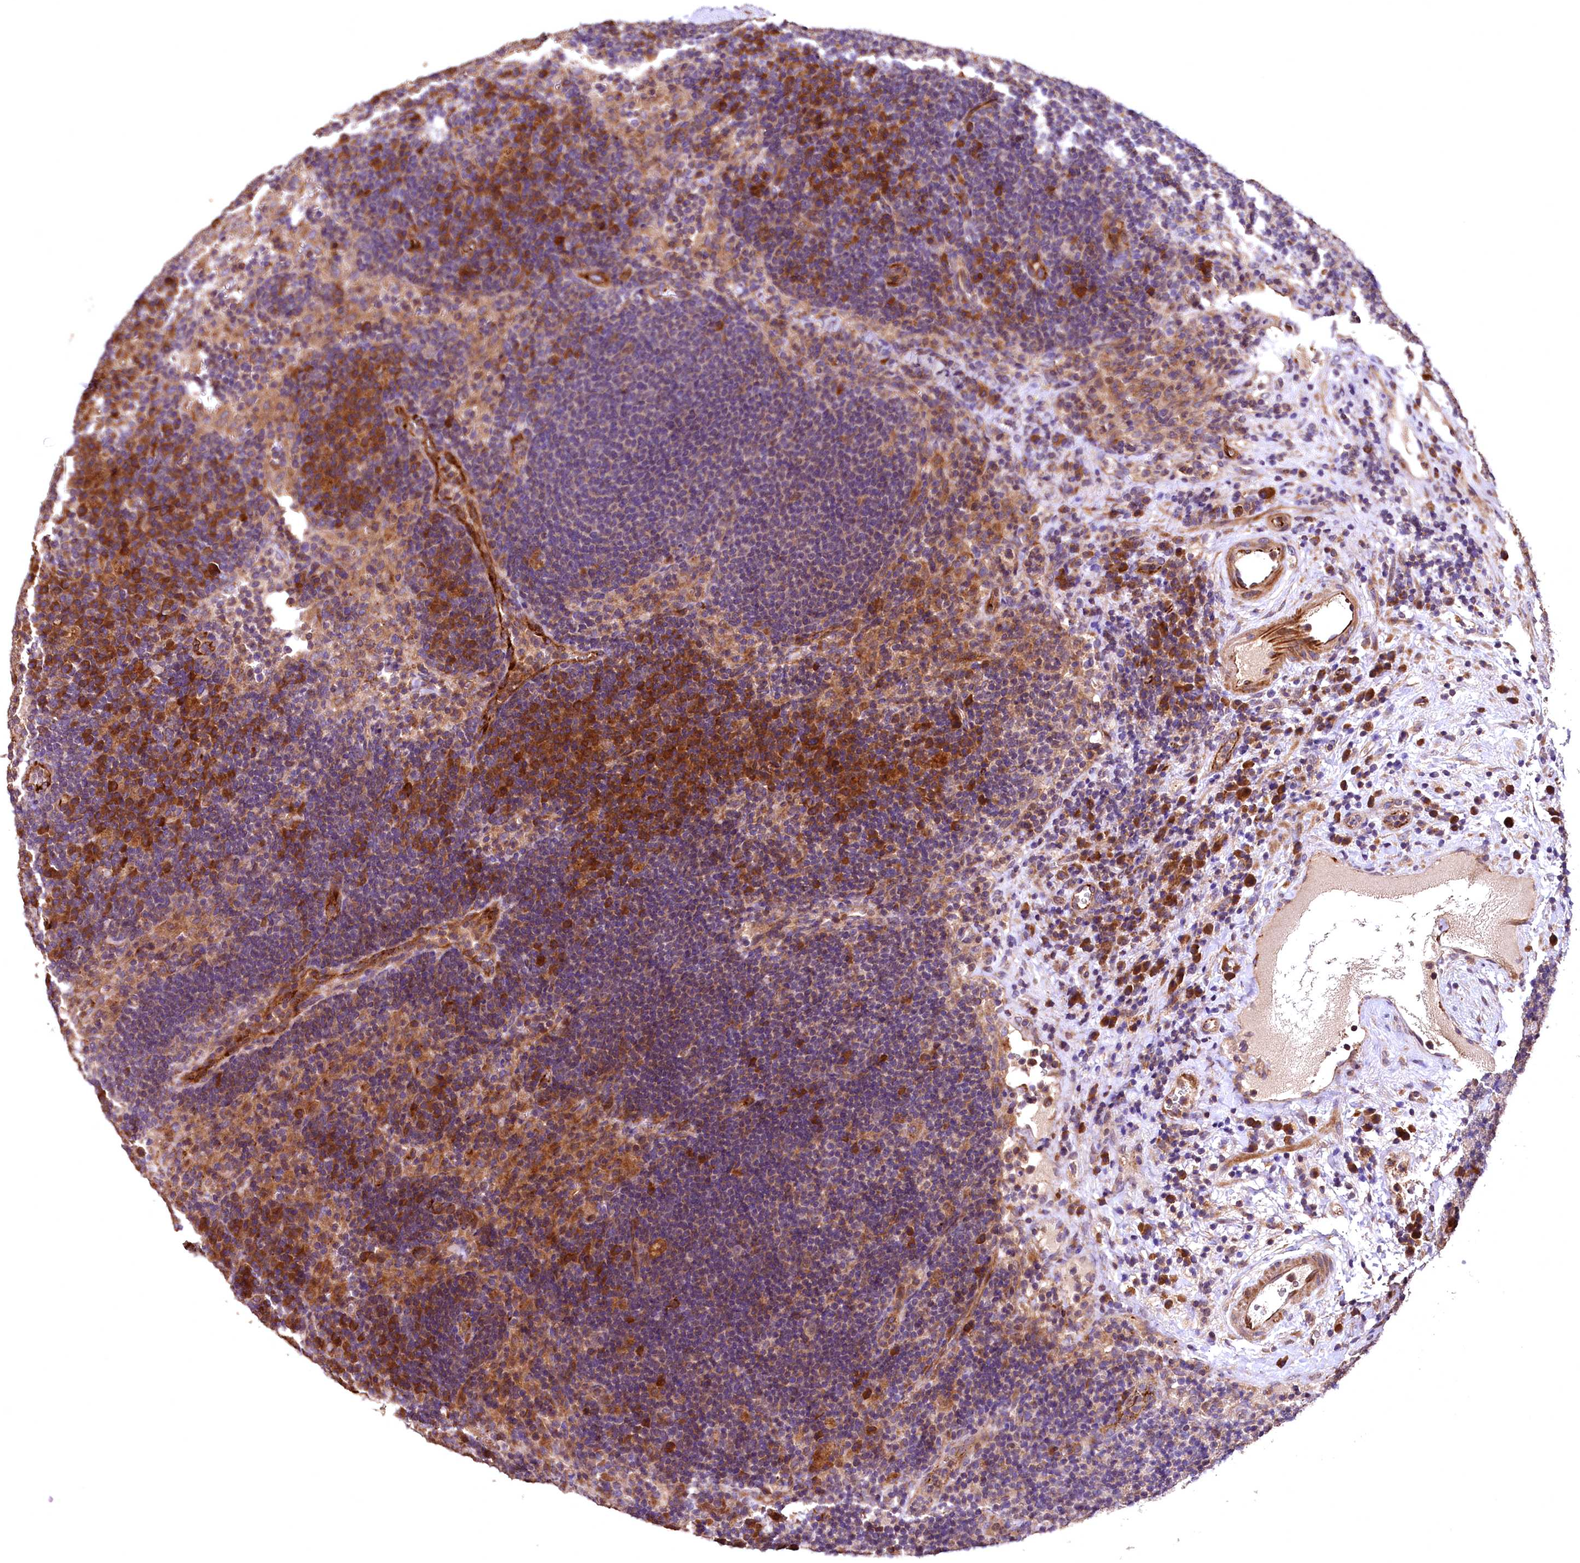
{"staining": {"intensity": "strong", "quantity": "<25%", "location": "cytoplasmic/membranous"}, "tissue": "lymph node", "cell_type": "Non-germinal center cells", "image_type": "normal", "snomed": [{"axis": "morphology", "description": "Normal tissue, NOS"}, {"axis": "topography", "description": "Lymph node"}], "caption": "Immunohistochemistry (DAB) staining of benign human lymph node demonstrates strong cytoplasmic/membranous protein staining in approximately <25% of non-germinal center cells. The staining was performed using DAB (3,3'-diaminobenzidine), with brown indicating positive protein expression. Nuclei are stained blue with hematoxylin.", "gene": "RASSF1", "patient": {"sex": "female", "age": 70}}